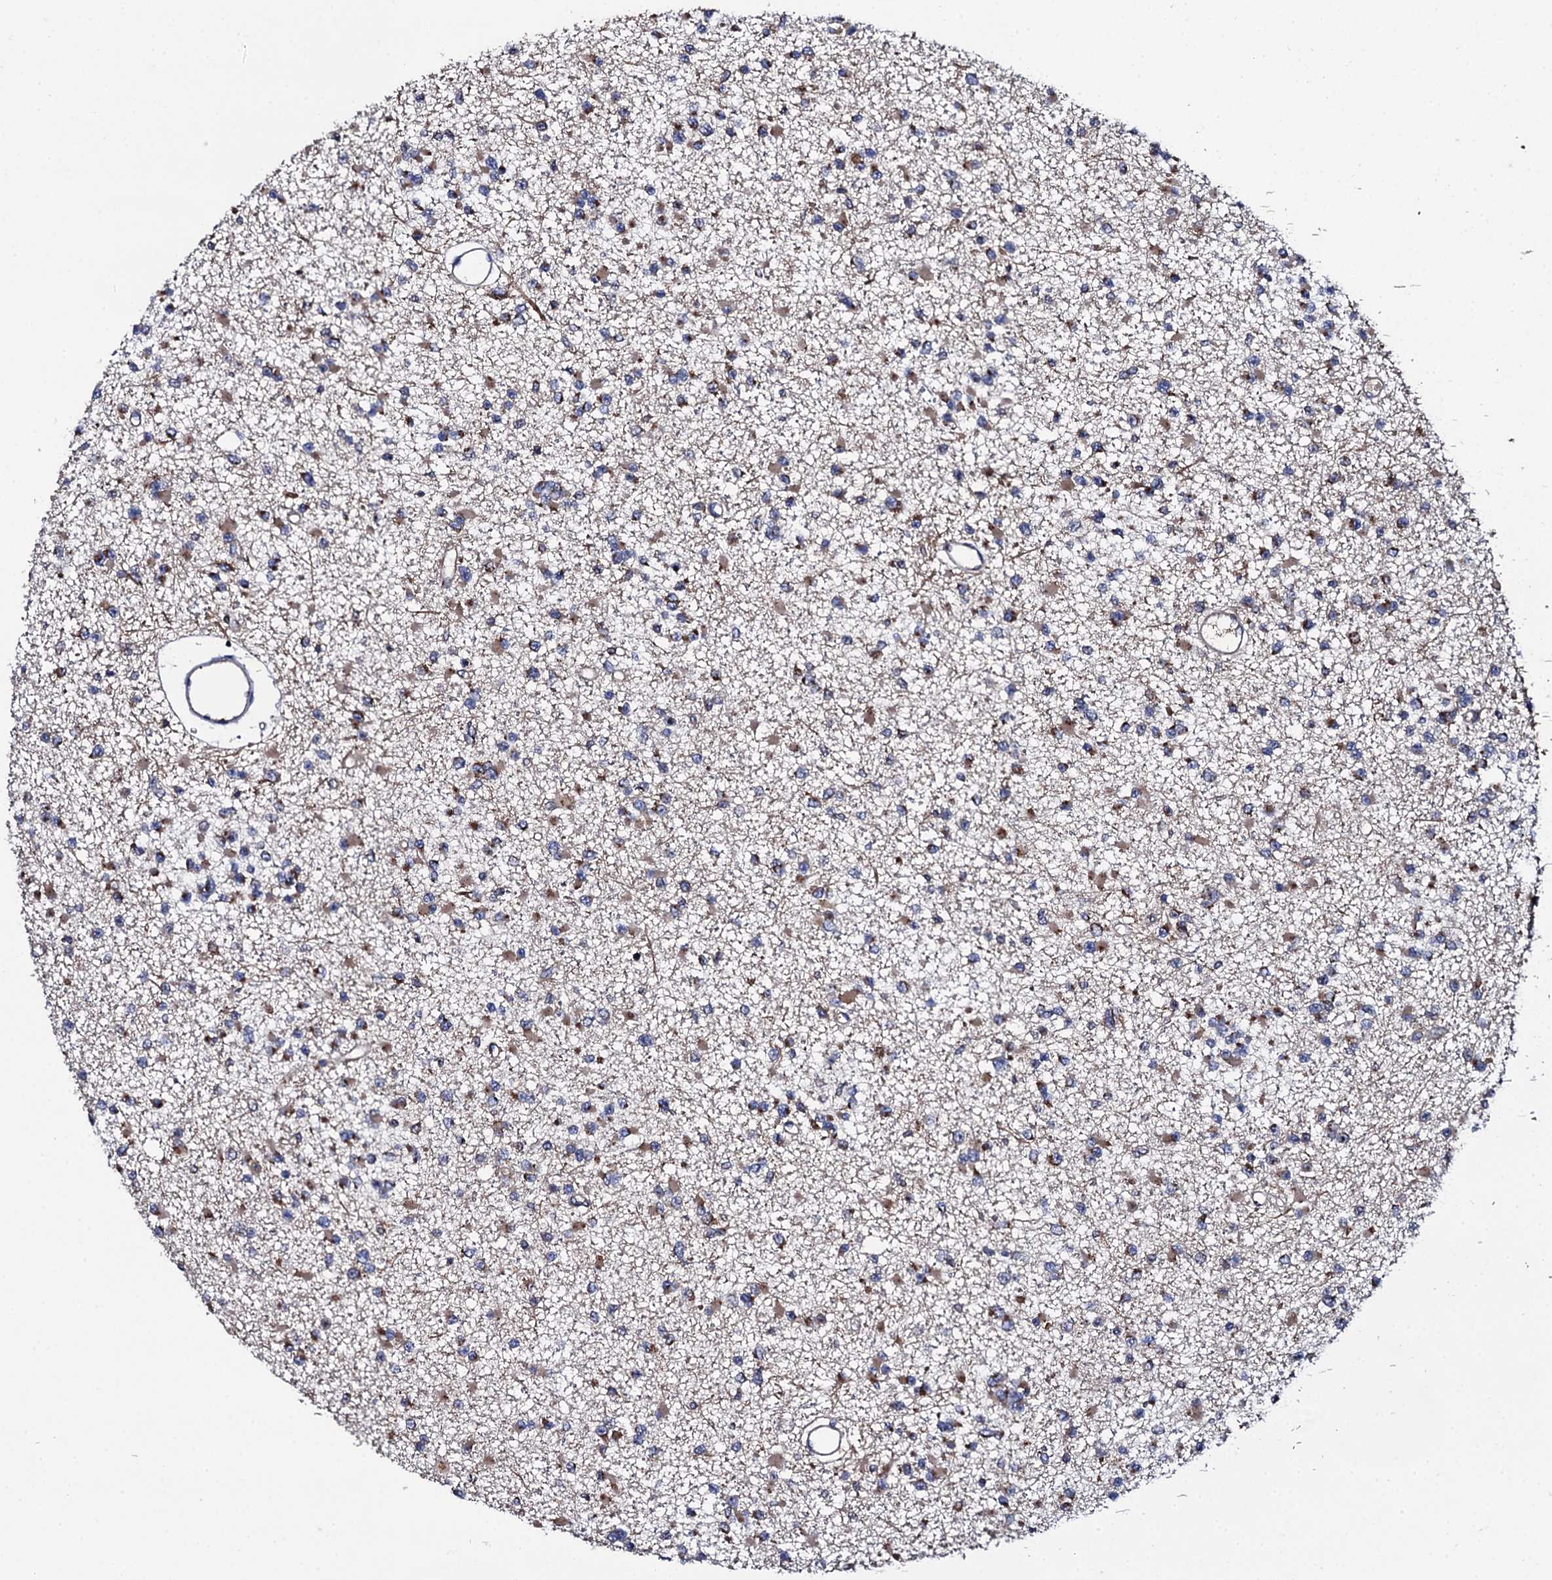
{"staining": {"intensity": "moderate", "quantity": "25%-75%", "location": "cytoplasmic/membranous"}, "tissue": "glioma", "cell_type": "Tumor cells", "image_type": "cancer", "snomed": [{"axis": "morphology", "description": "Glioma, malignant, Low grade"}, {"axis": "topography", "description": "Brain"}], "caption": "Glioma stained with a brown dye shows moderate cytoplasmic/membranous positive expression in about 25%-75% of tumor cells.", "gene": "PLET1", "patient": {"sex": "female", "age": 22}}